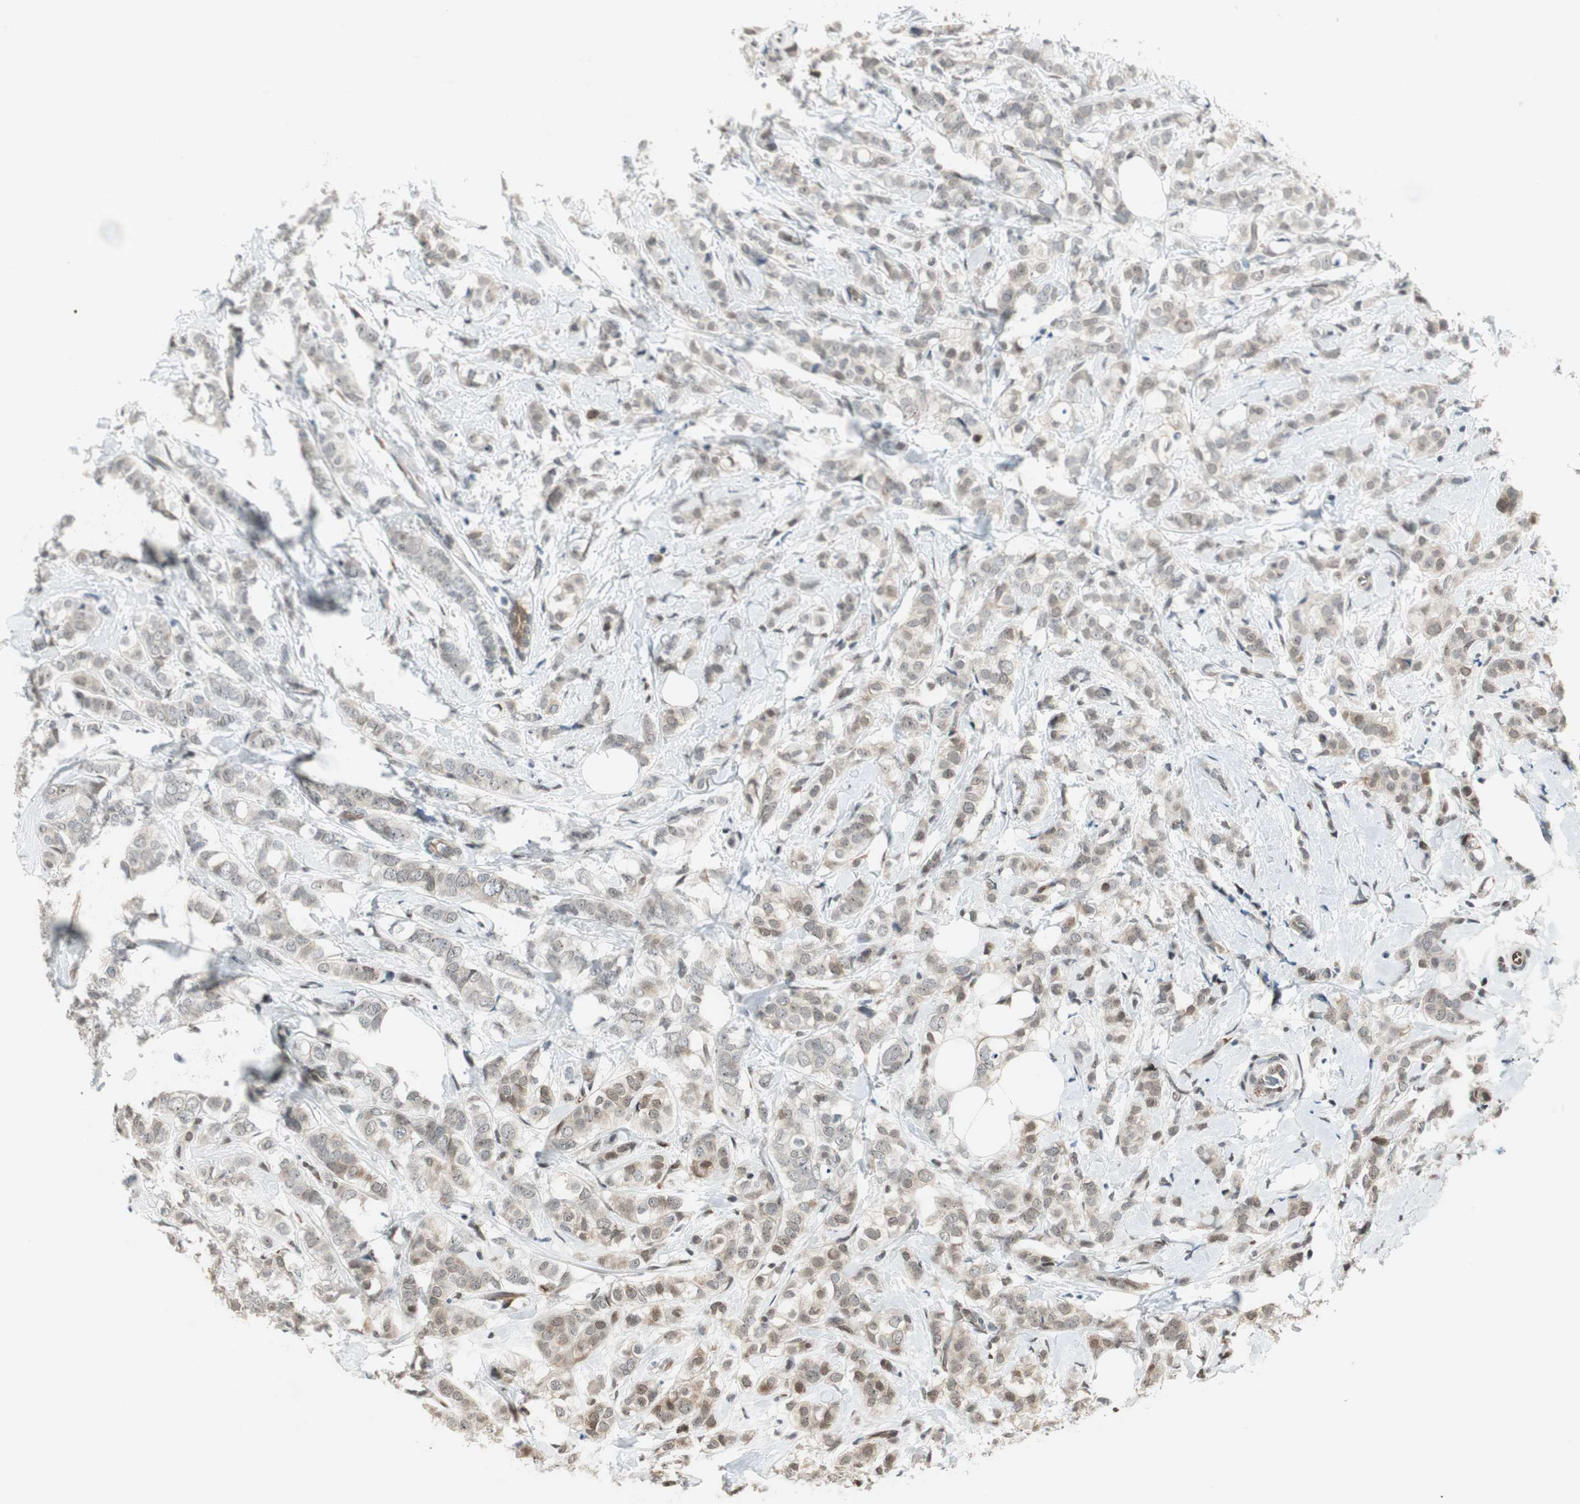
{"staining": {"intensity": "weak", "quantity": "25%-75%", "location": "cytoplasmic/membranous,nuclear"}, "tissue": "breast cancer", "cell_type": "Tumor cells", "image_type": "cancer", "snomed": [{"axis": "morphology", "description": "Lobular carcinoma"}, {"axis": "topography", "description": "Breast"}], "caption": "DAB (3,3'-diaminobenzidine) immunohistochemical staining of human breast cancer (lobular carcinoma) demonstrates weak cytoplasmic/membranous and nuclear protein positivity in about 25%-75% of tumor cells. Immunohistochemistry (ihc) stains the protein in brown and the nuclei are stained blue.", "gene": "ZBTB17", "patient": {"sex": "female", "age": 60}}